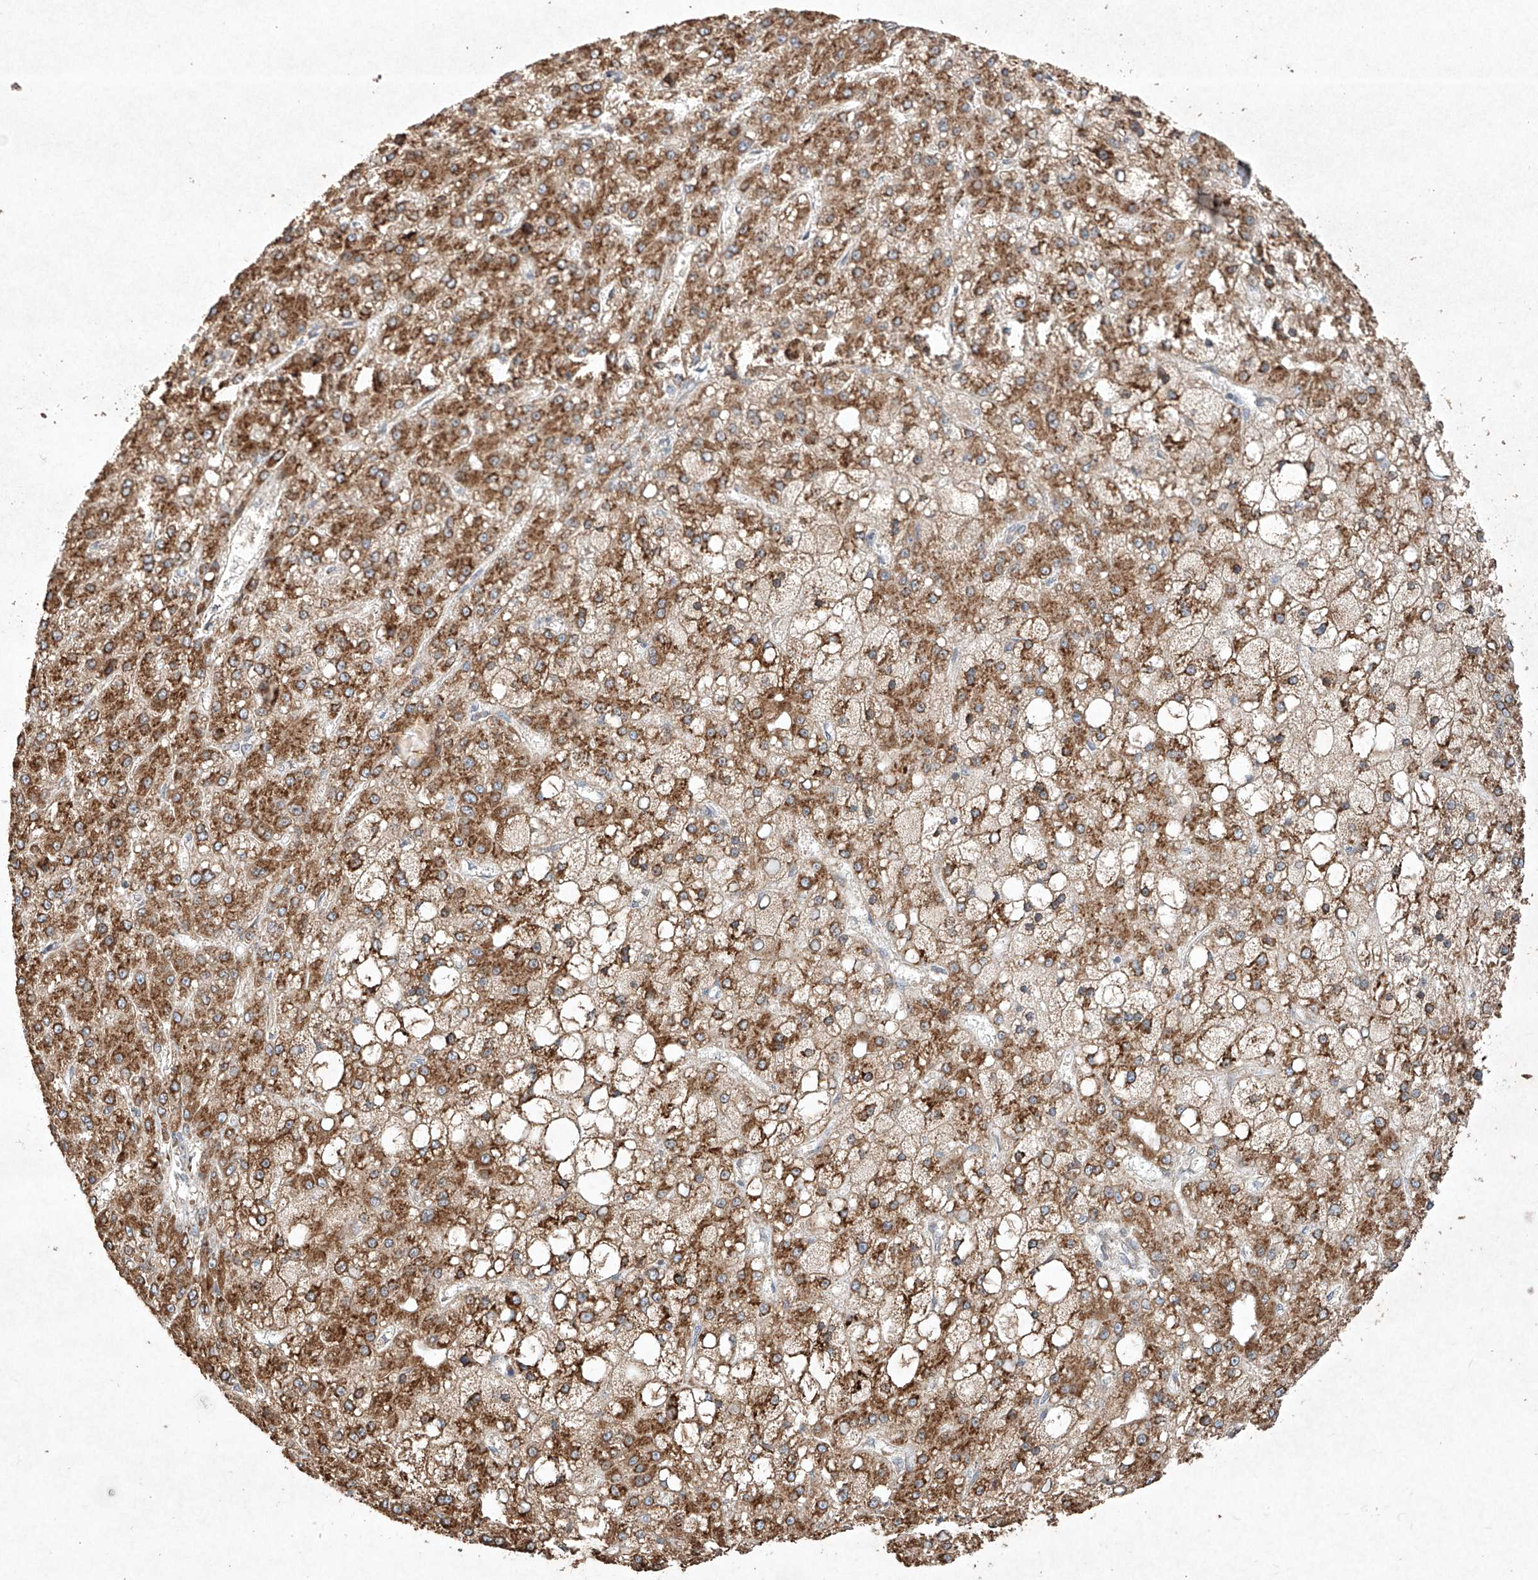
{"staining": {"intensity": "strong", "quantity": ">75%", "location": "cytoplasmic/membranous"}, "tissue": "liver cancer", "cell_type": "Tumor cells", "image_type": "cancer", "snomed": [{"axis": "morphology", "description": "Carcinoma, Hepatocellular, NOS"}, {"axis": "topography", "description": "Liver"}], "caption": "Human liver cancer (hepatocellular carcinoma) stained with a brown dye shows strong cytoplasmic/membranous positive expression in about >75% of tumor cells.", "gene": "SEMA3B", "patient": {"sex": "male", "age": 67}}